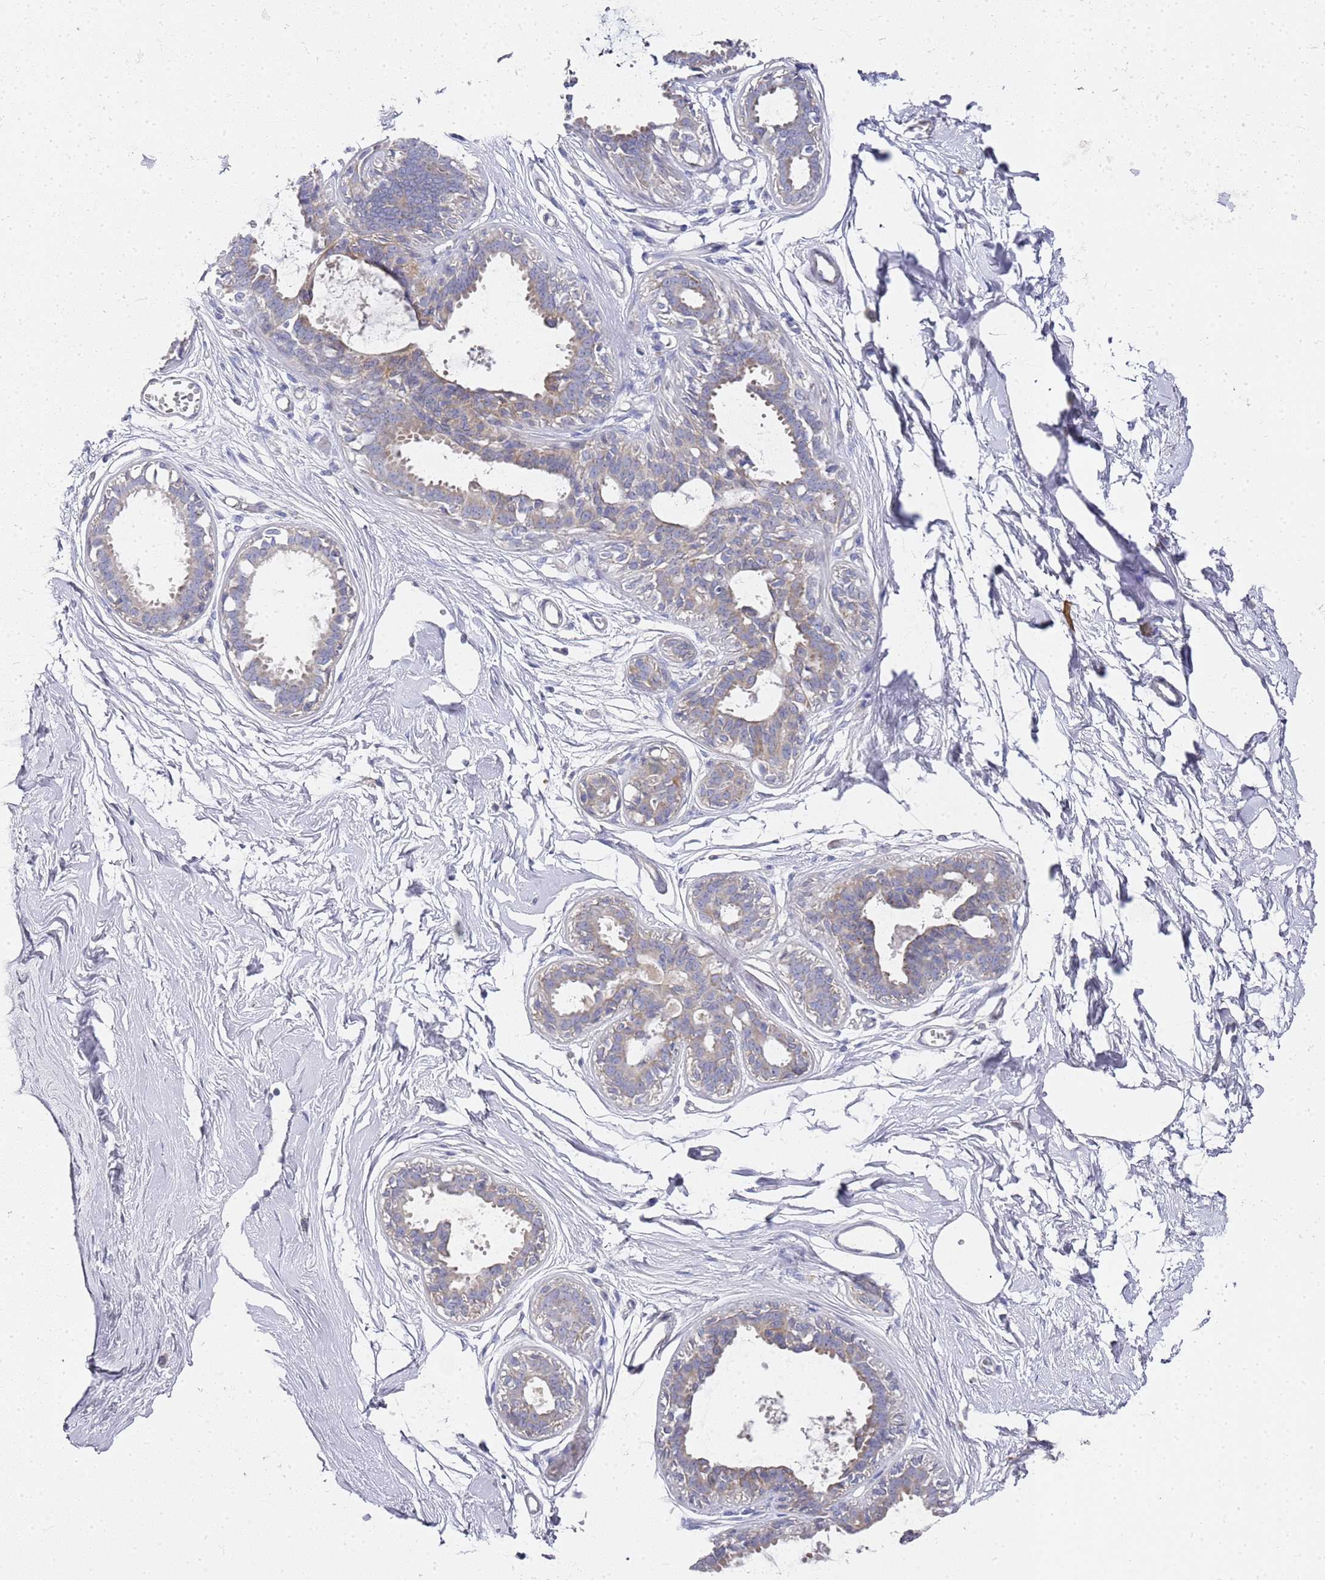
{"staining": {"intensity": "negative", "quantity": "none", "location": "none"}, "tissue": "breast", "cell_type": "Adipocytes", "image_type": "normal", "snomed": [{"axis": "morphology", "description": "Normal tissue, NOS"}, {"axis": "topography", "description": "Breast"}], "caption": "Immunohistochemistry (IHC) image of unremarkable breast: human breast stained with DAB shows no significant protein positivity in adipocytes.", "gene": "NPEPPS", "patient": {"sex": "female", "age": 45}}